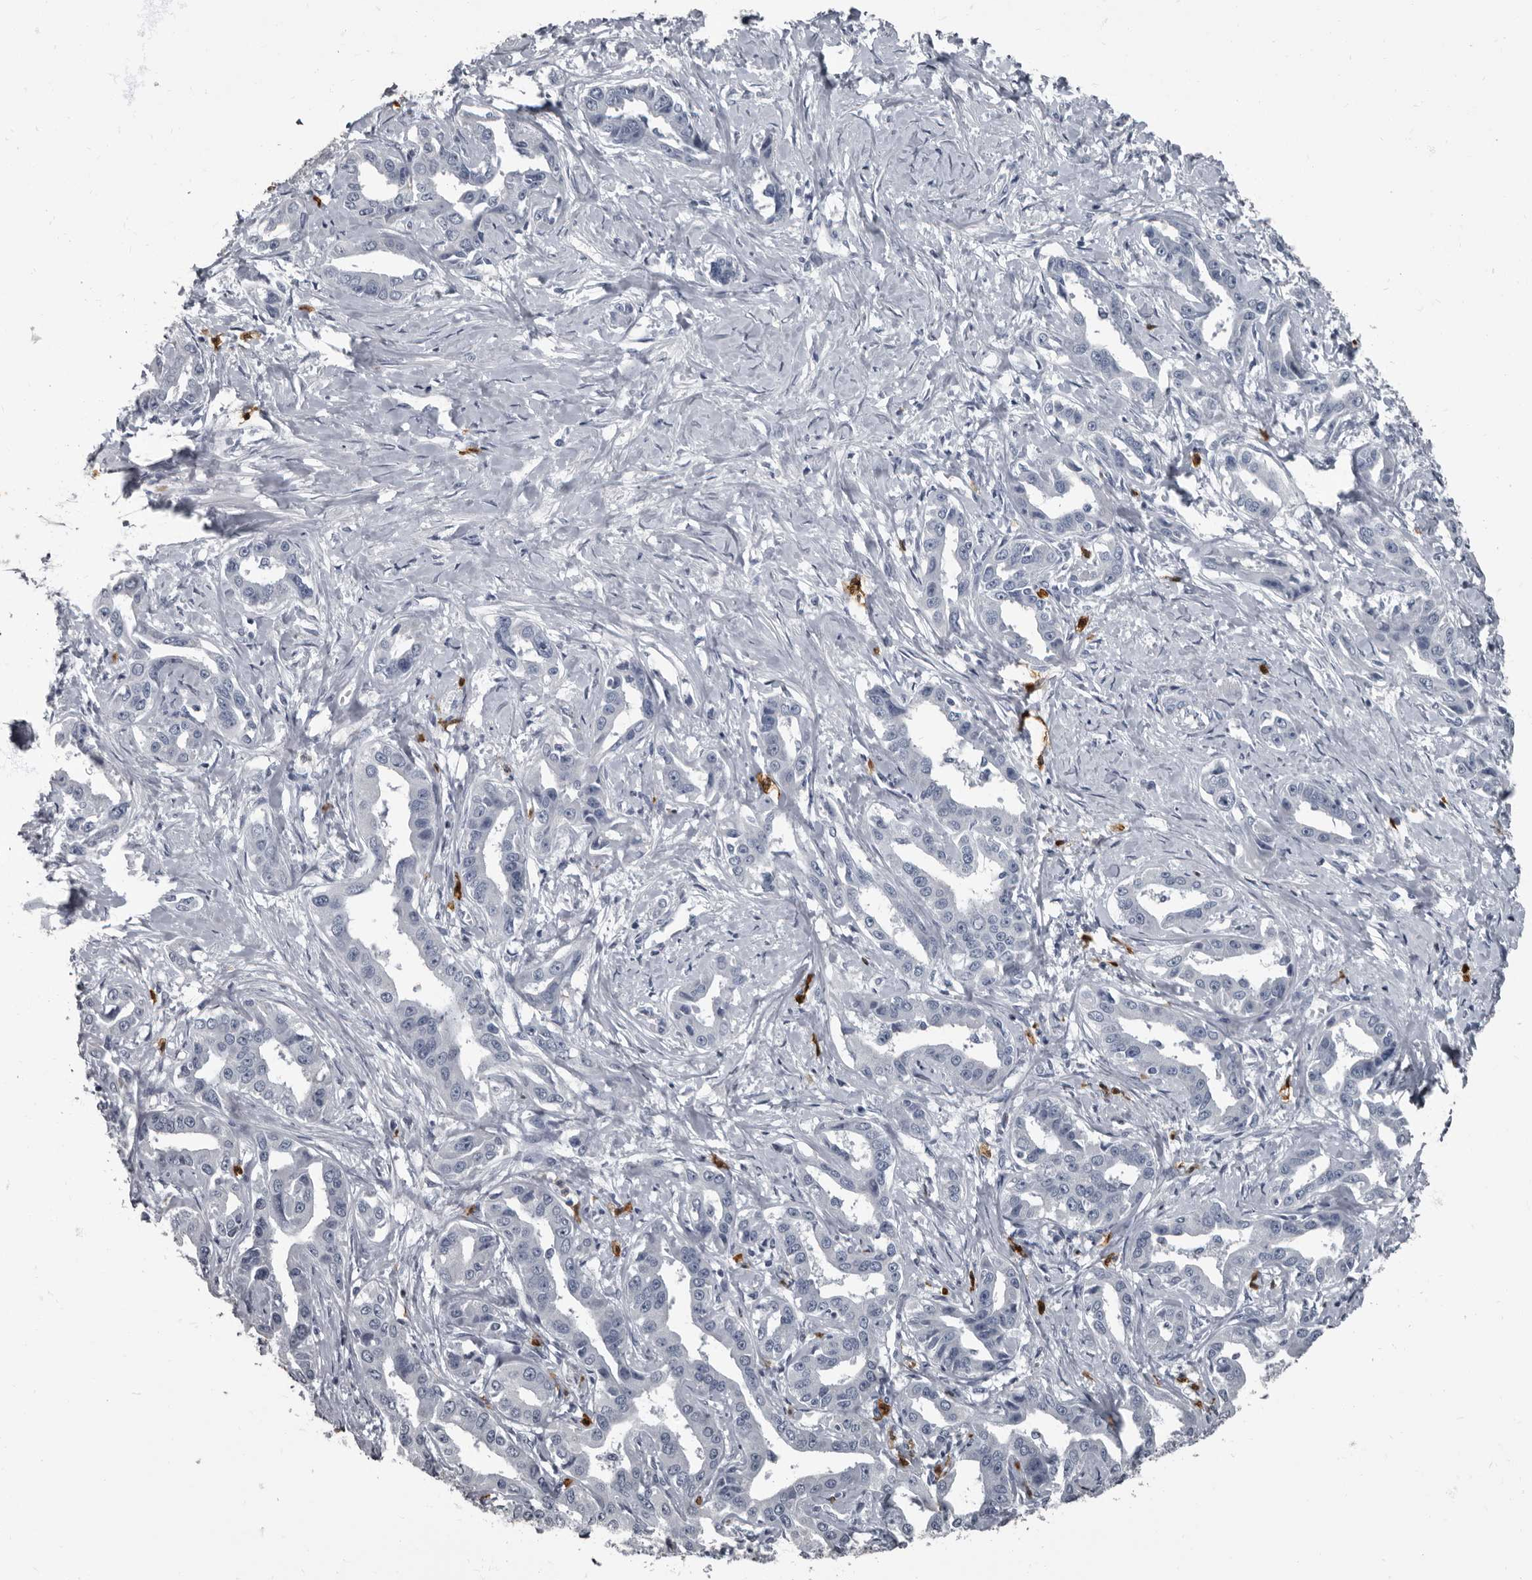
{"staining": {"intensity": "negative", "quantity": "none", "location": "none"}, "tissue": "liver cancer", "cell_type": "Tumor cells", "image_type": "cancer", "snomed": [{"axis": "morphology", "description": "Cholangiocarcinoma"}, {"axis": "topography", "description": "Liver"}], "caption": "DAB immunohistochemical staining of liver cancer shows no significant positivity in tumor cells.", "gene": "TPD52L1", "patient": {"sex": "male", "age": 59}}